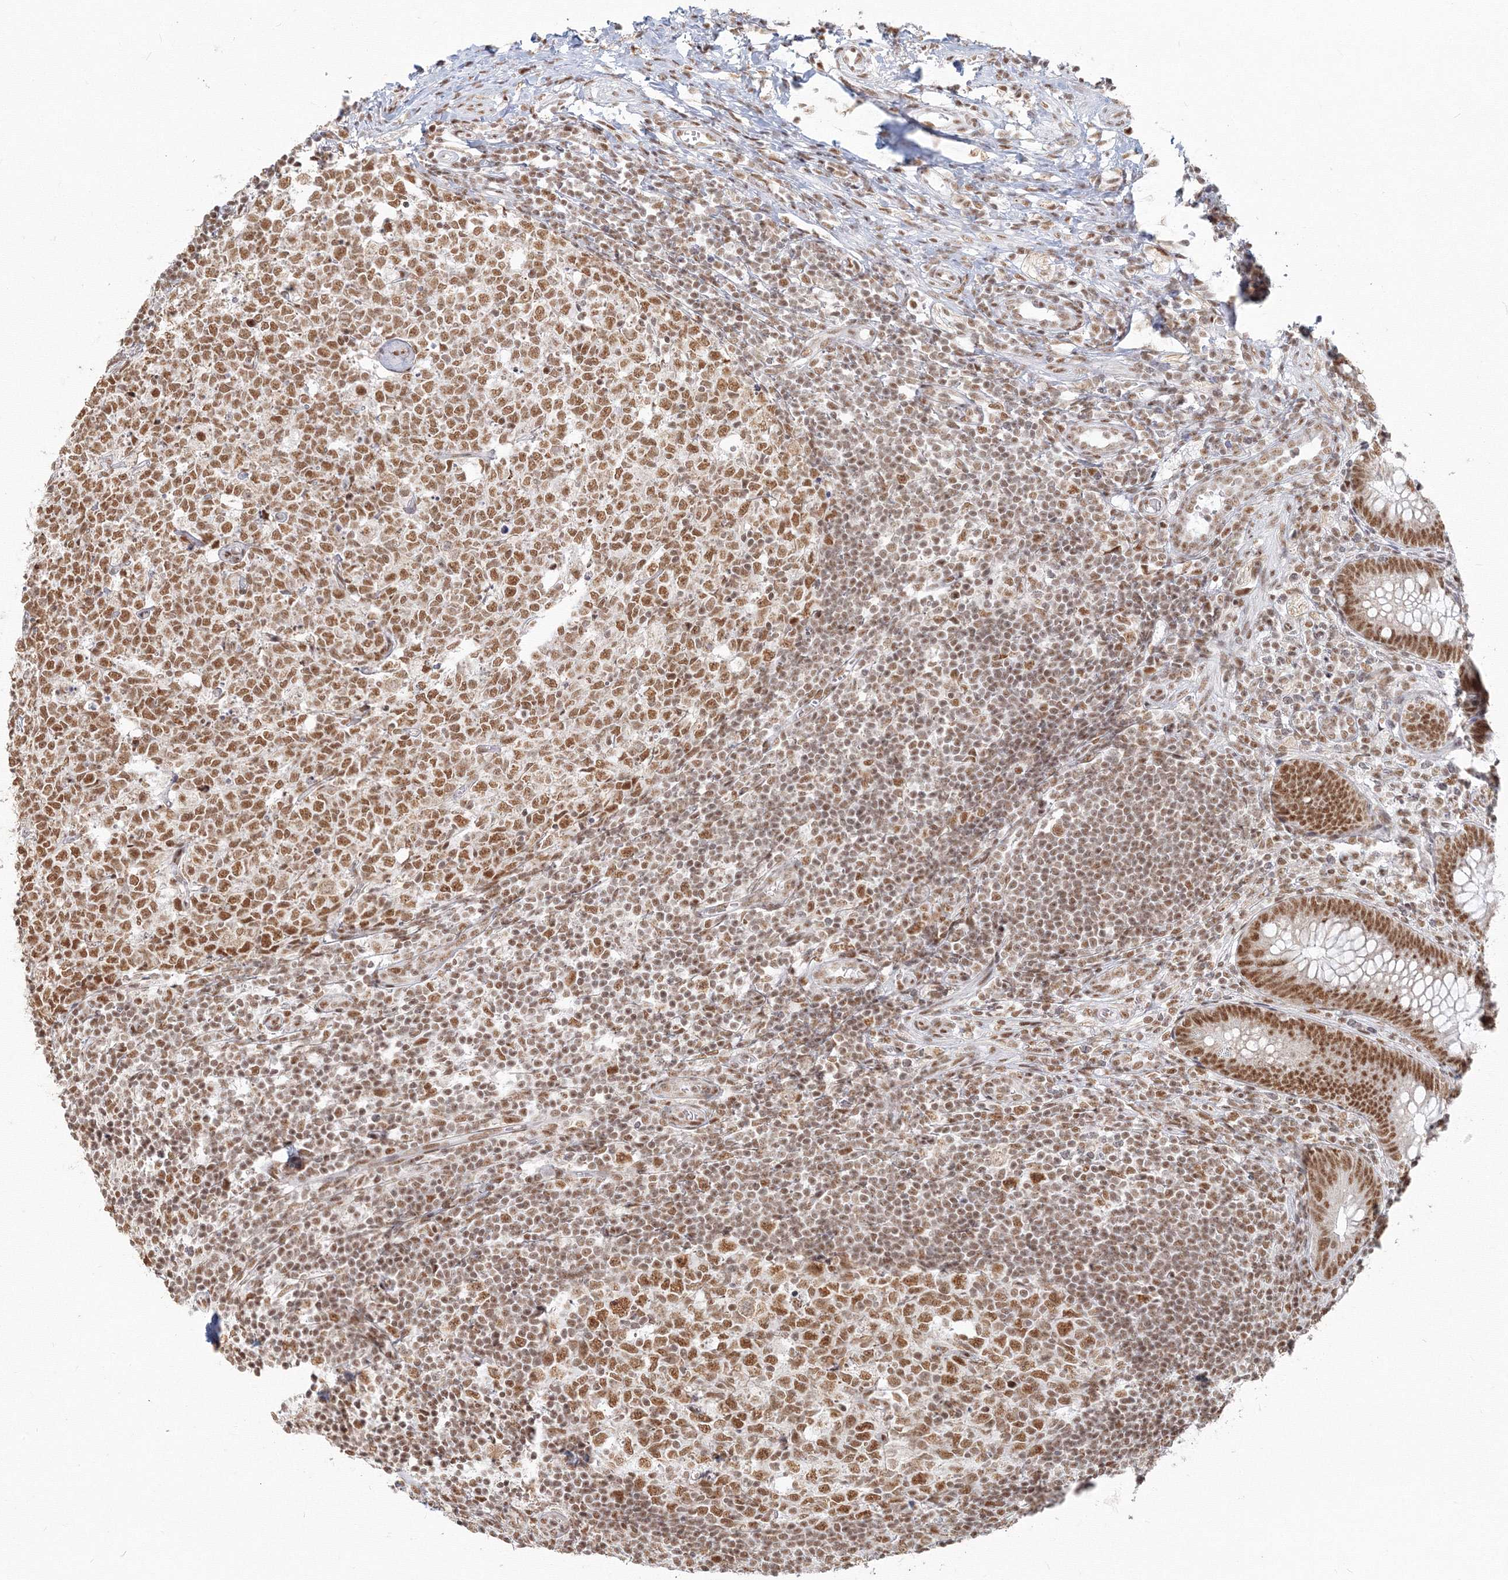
{"staining": {"intensity": "moderate", "quantity": ">75%", "location": "nuclear"}, "tissue": "appendix", "cell_type": "Glandular cells", "image_type": "normal", "snomed": [{"axis": "morphology", "description": "Normal tissue, NOS"}, {"axis": "topography", "description": "Appendix"}], "caption": "Immunohistochemical staining of normal human appendix exhibits medium levels of moderate nuclear expression in about >75% of glandular cells.", "gene": "PPP4R2", "patient": {"sex": "male", "age": 14}}